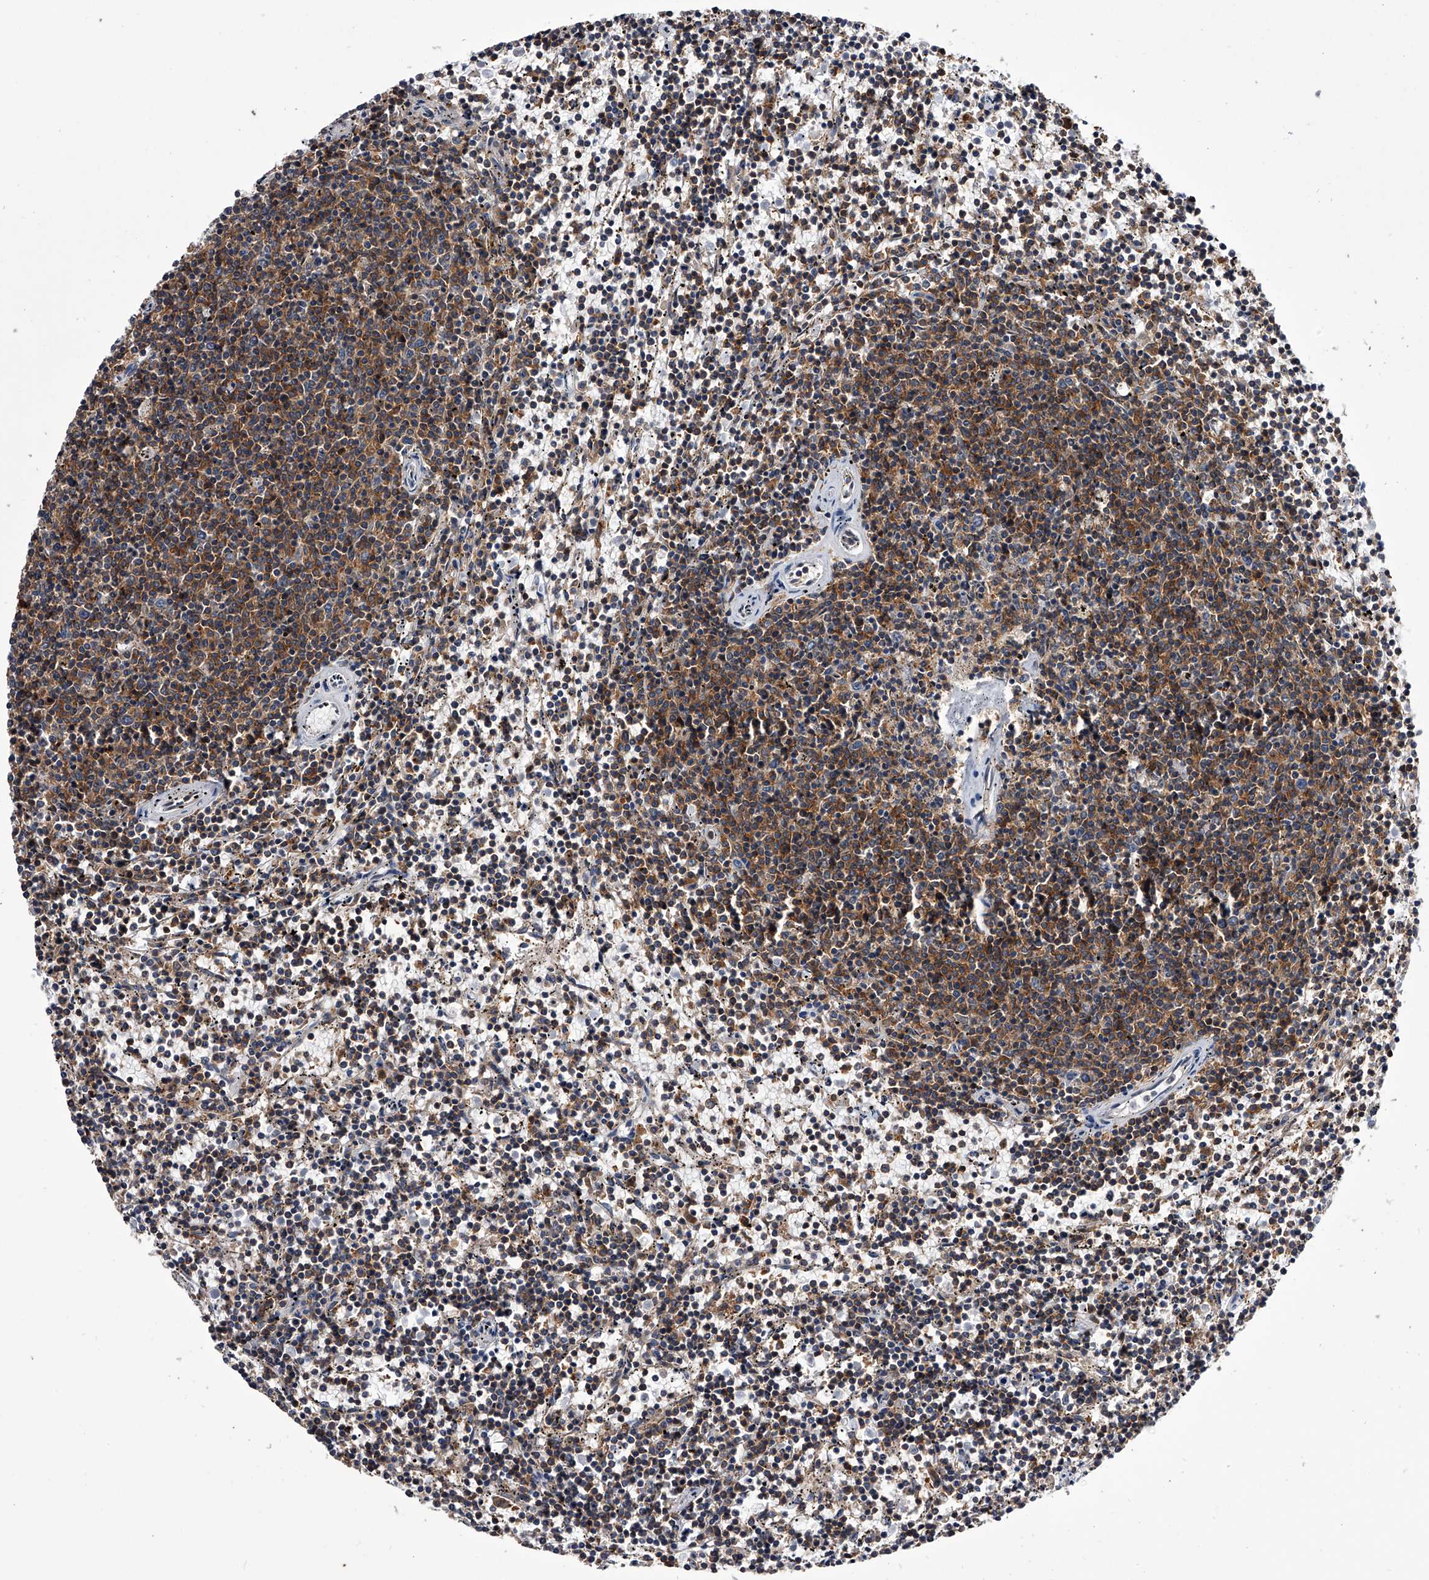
{"staining": {"intensity": "moderate", "quantity": "25%-75%", "location": "cytoplasmic/membranous"}, "tissue": "lymphoma", "cell_type": "Tumor cells", "image_type": "cancer", "snomed": [{"axis": "morphology", "description": "Malignant lymphoma, non-Hodgkin's type, Low grade"}, {"axis": "topography", "description": "Spleen"}], "caption": "An image of human lymphoma stained for a protein exhibits moderate cytoplasmic/membranous brown staining in tumor cells.", "gene": "PAN3", "patient": {"sex": "female", "age": 50}}